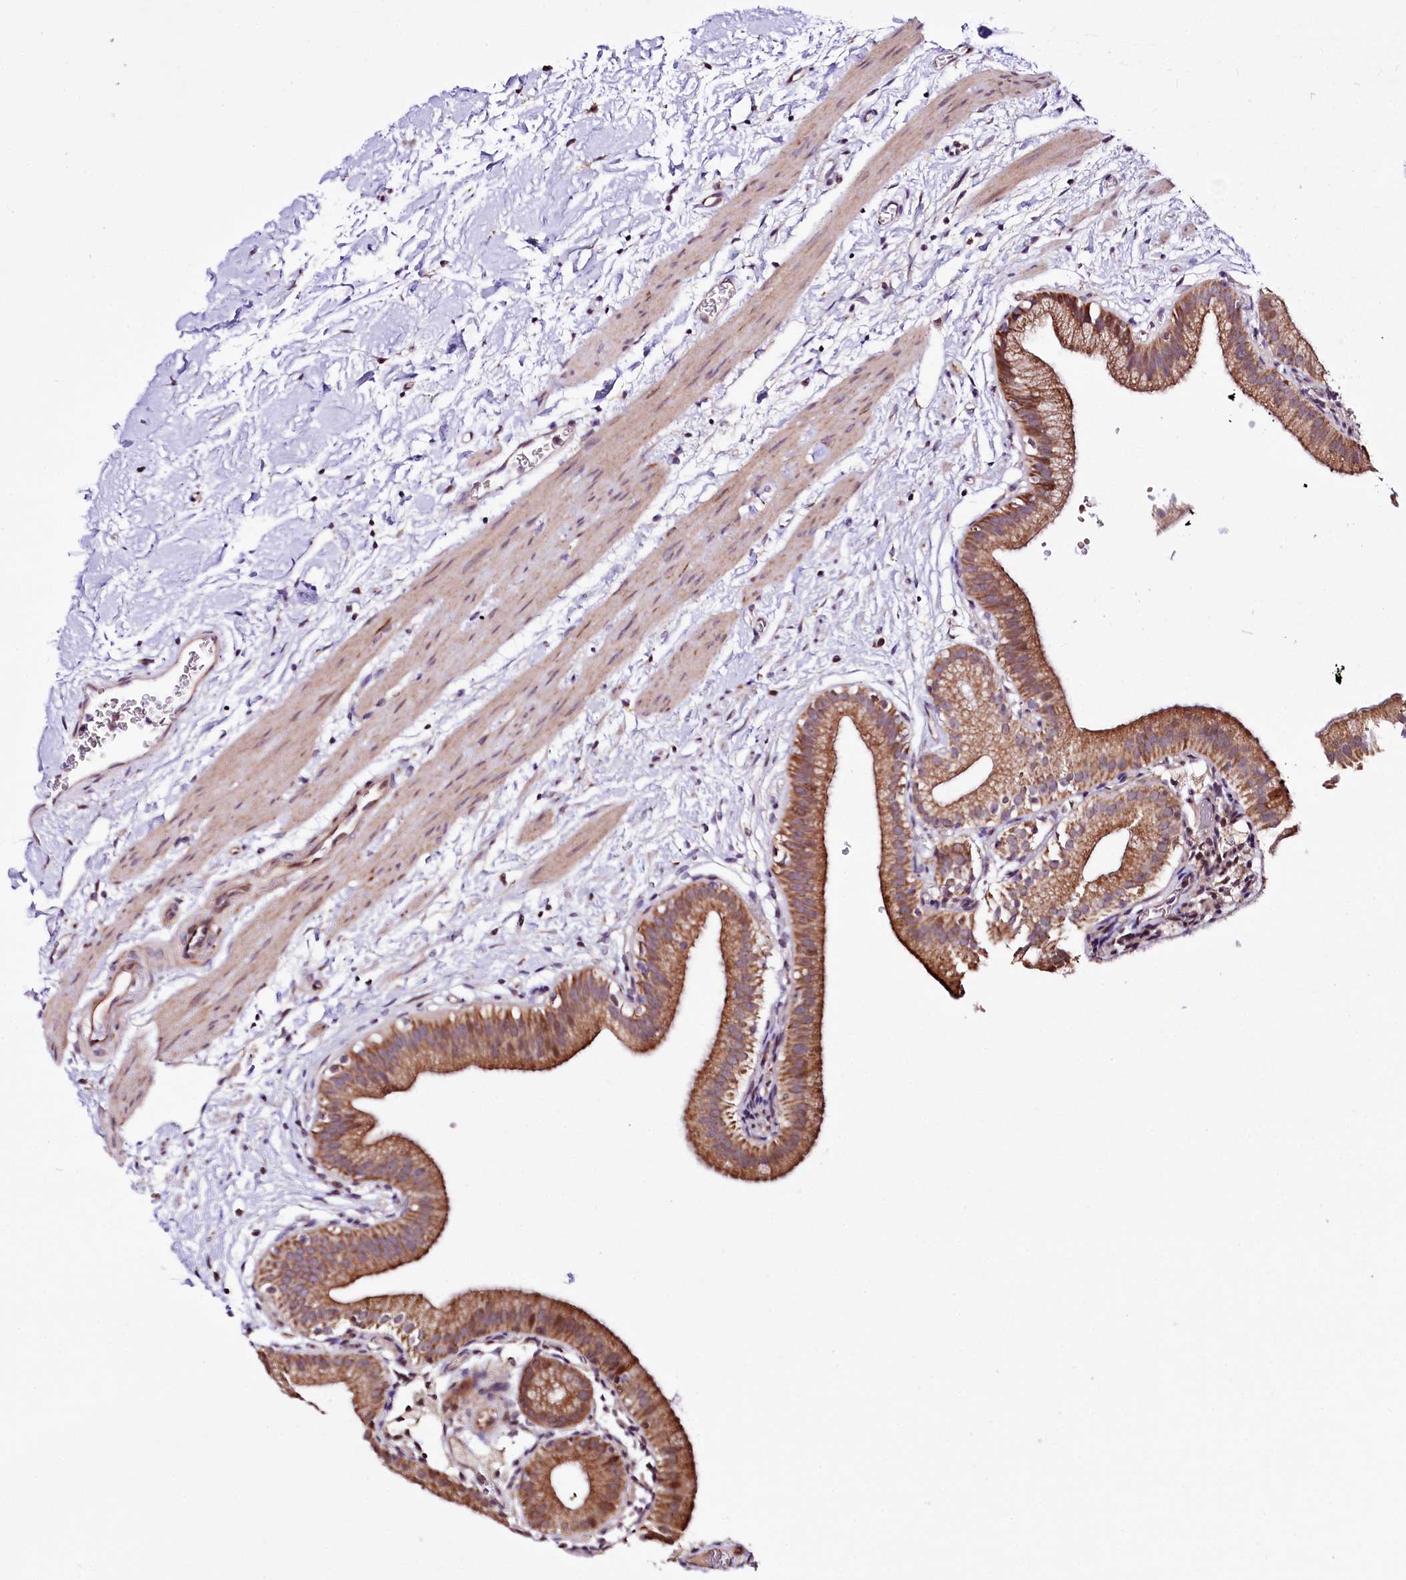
{"staining": {"intensity": "moderate", "quantity": ">75%", "location": "cytoplasmic/membranous"}, "tissue": "gallbladder", "cell_type": "Glandular cells", "image_type": "normal", "snomed": [{"axis": "morphology", "description": "Normal tissue, NOS"}, {"axis": "topography", "description": "Gallbladder"}], "caption": "High-magnification brightfield microscopy of benign gallbladder stained with DAB (brown) and counterstained with hematoxylin (blue). glandular cells exhibit moderate cytoplasmic/membranous expression is present in about>75% of cells. The protein of interest is stained brown, and the nuclei are stained in blue (DAB (3,3'-diaminobenzidine) IHC with brightfield microscopy, high magnification).", "gene": "ST7", "patient": {"sex": "male", "age": 55}}